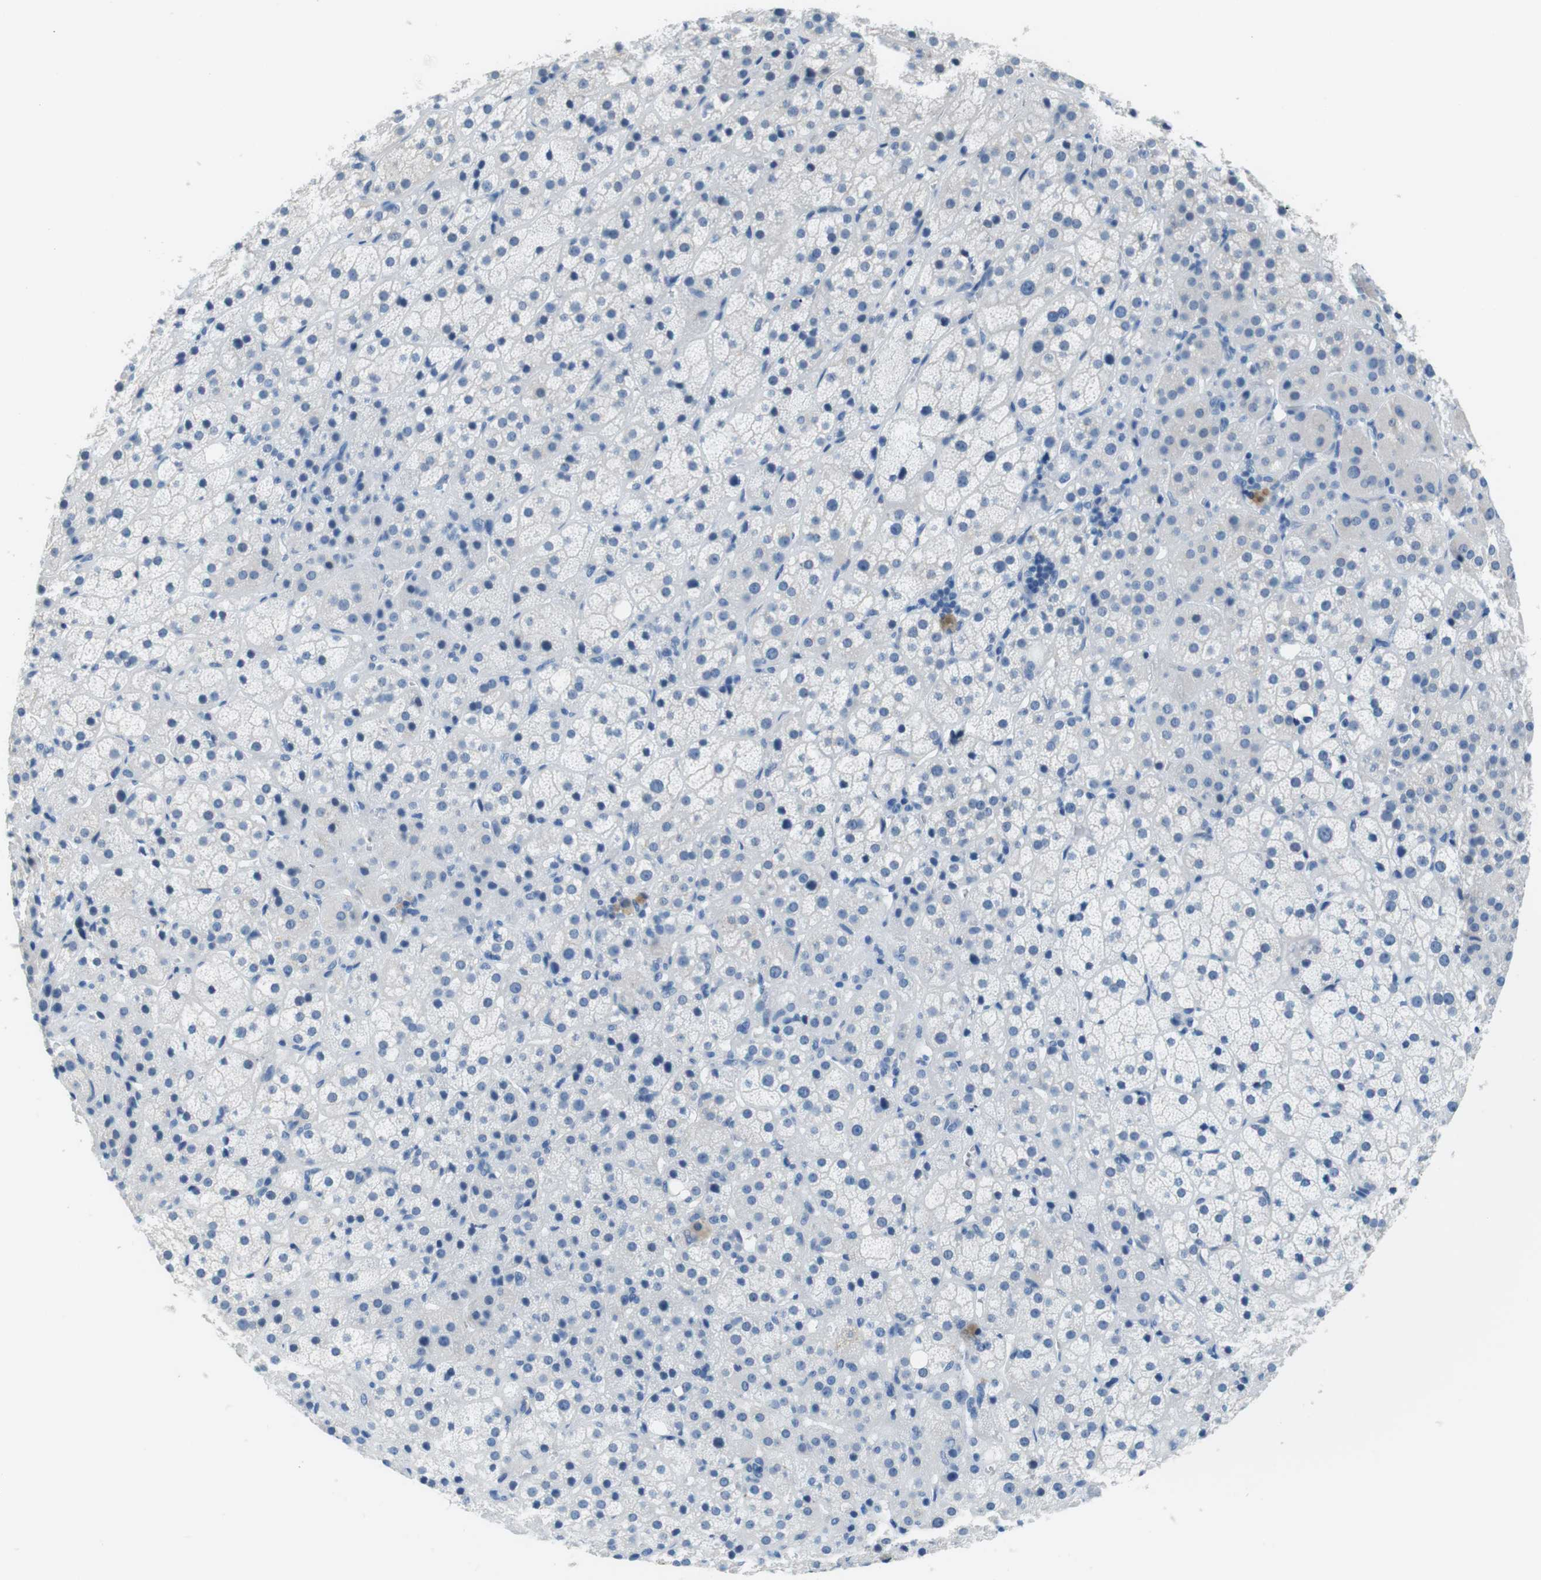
{"staining": {"intensity": "negative", "quantity": "none", "location": "none"}, "tissue": "adrenal gland", "cell_type": "Glandular cells", "image_type": "normal", "snomed": [{"axis": "morphology", "description": "Normal tissue, NOS"}, {"axis": "topography", "description": "Adrenal gland"}], "caption": "The photomicrograph shows no significant expression in glandular cells of adrenal gland.", "gene": "SLC35A3", "patient": {"sex": "female", "age": 57}}